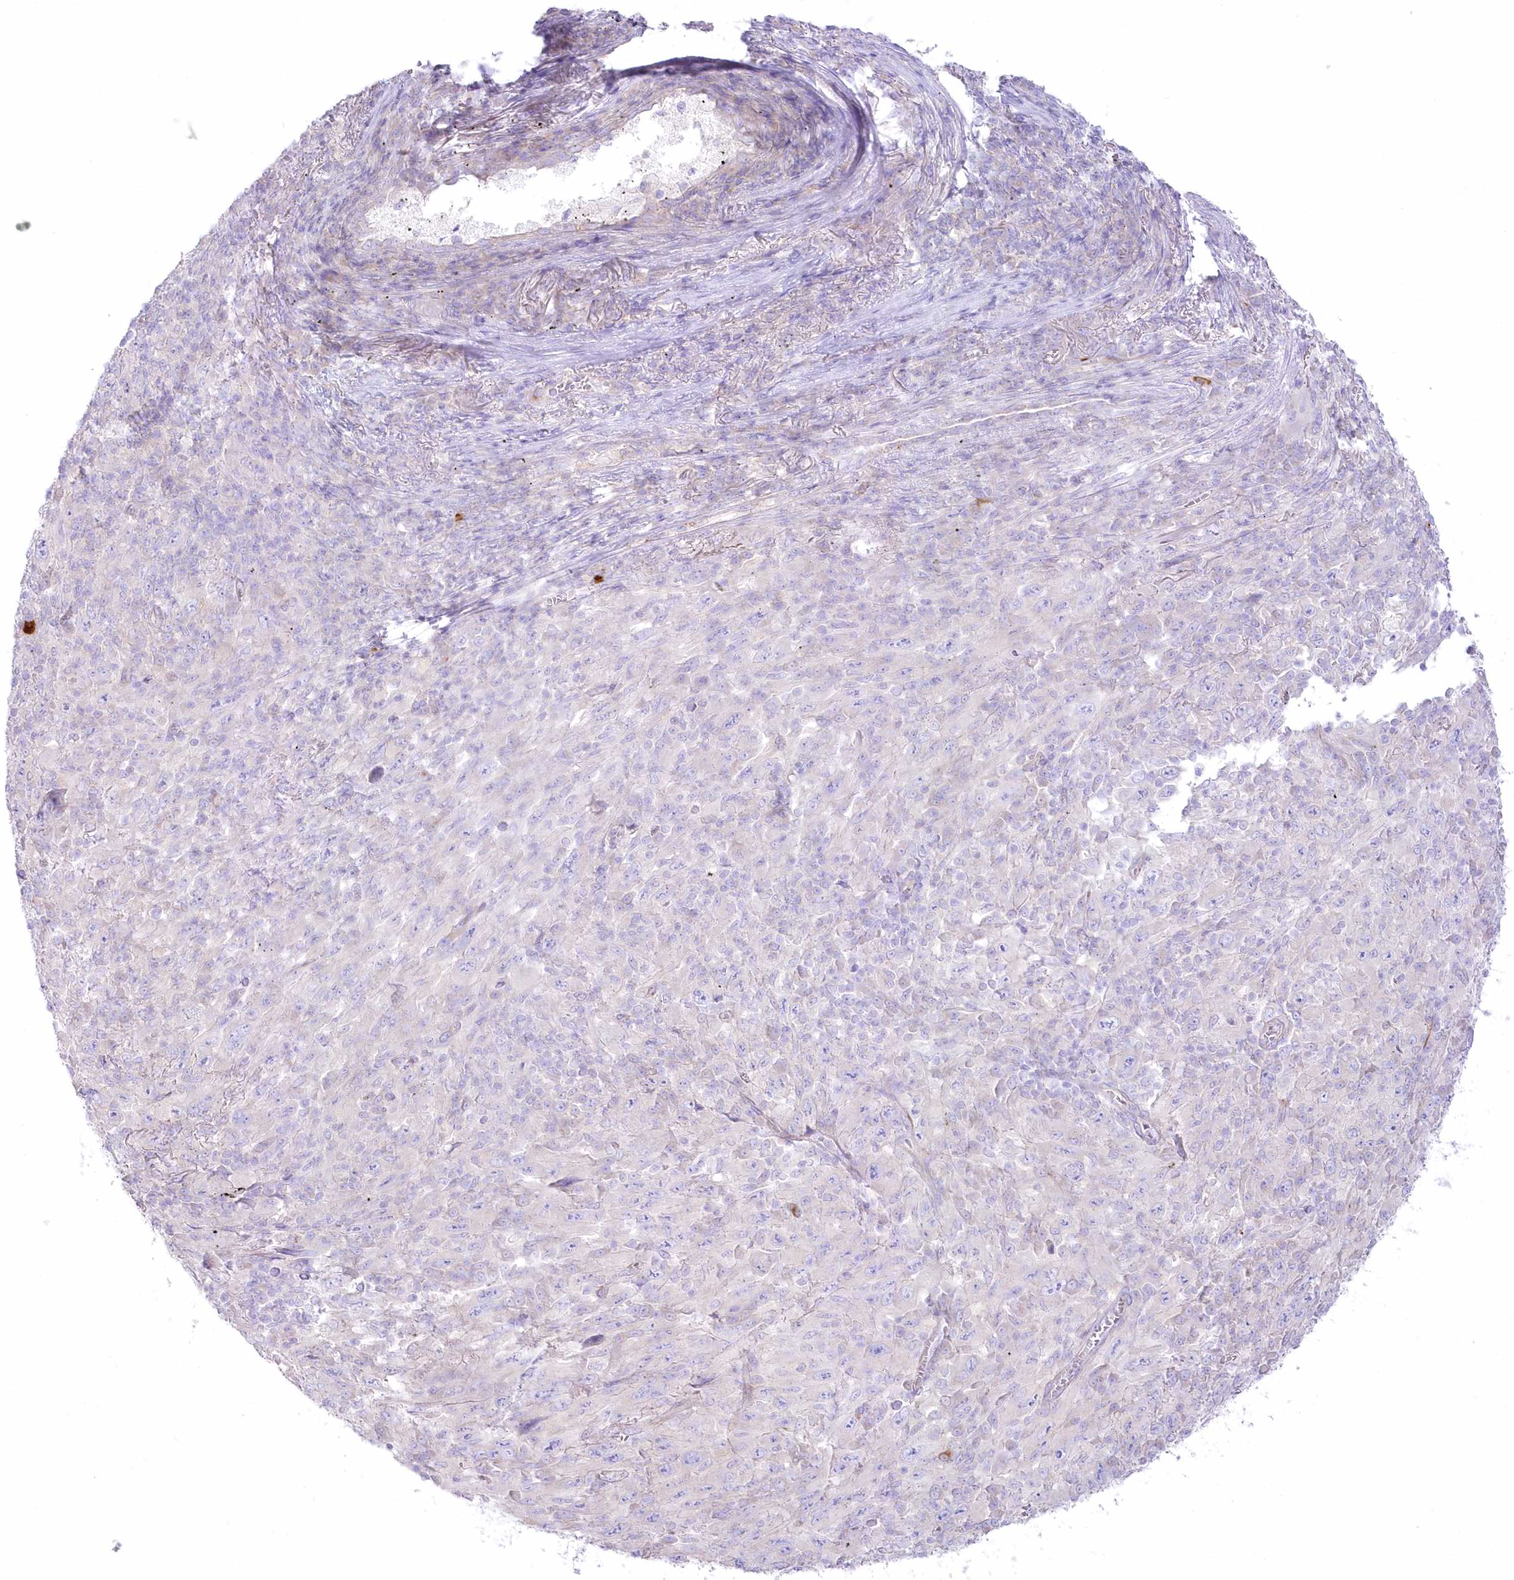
{"staining": {"intensity": "negative", "quantity": "none", "location": "none"}, "tissue": "melanoma", "cell_type": "Tumor cells", "image_type": "cancer", "snomed": [{"axis": "morphology", "description": "Malignant melanoma, Metastatic site"}, {"axis": "topography", "description": "Skin"}], "caption": "Tumor cells are negative for protein expression in human malignant melanoma (metastatic site).", "gene": "ZNF843", "patient": {"sex": "female", "age": 56}}